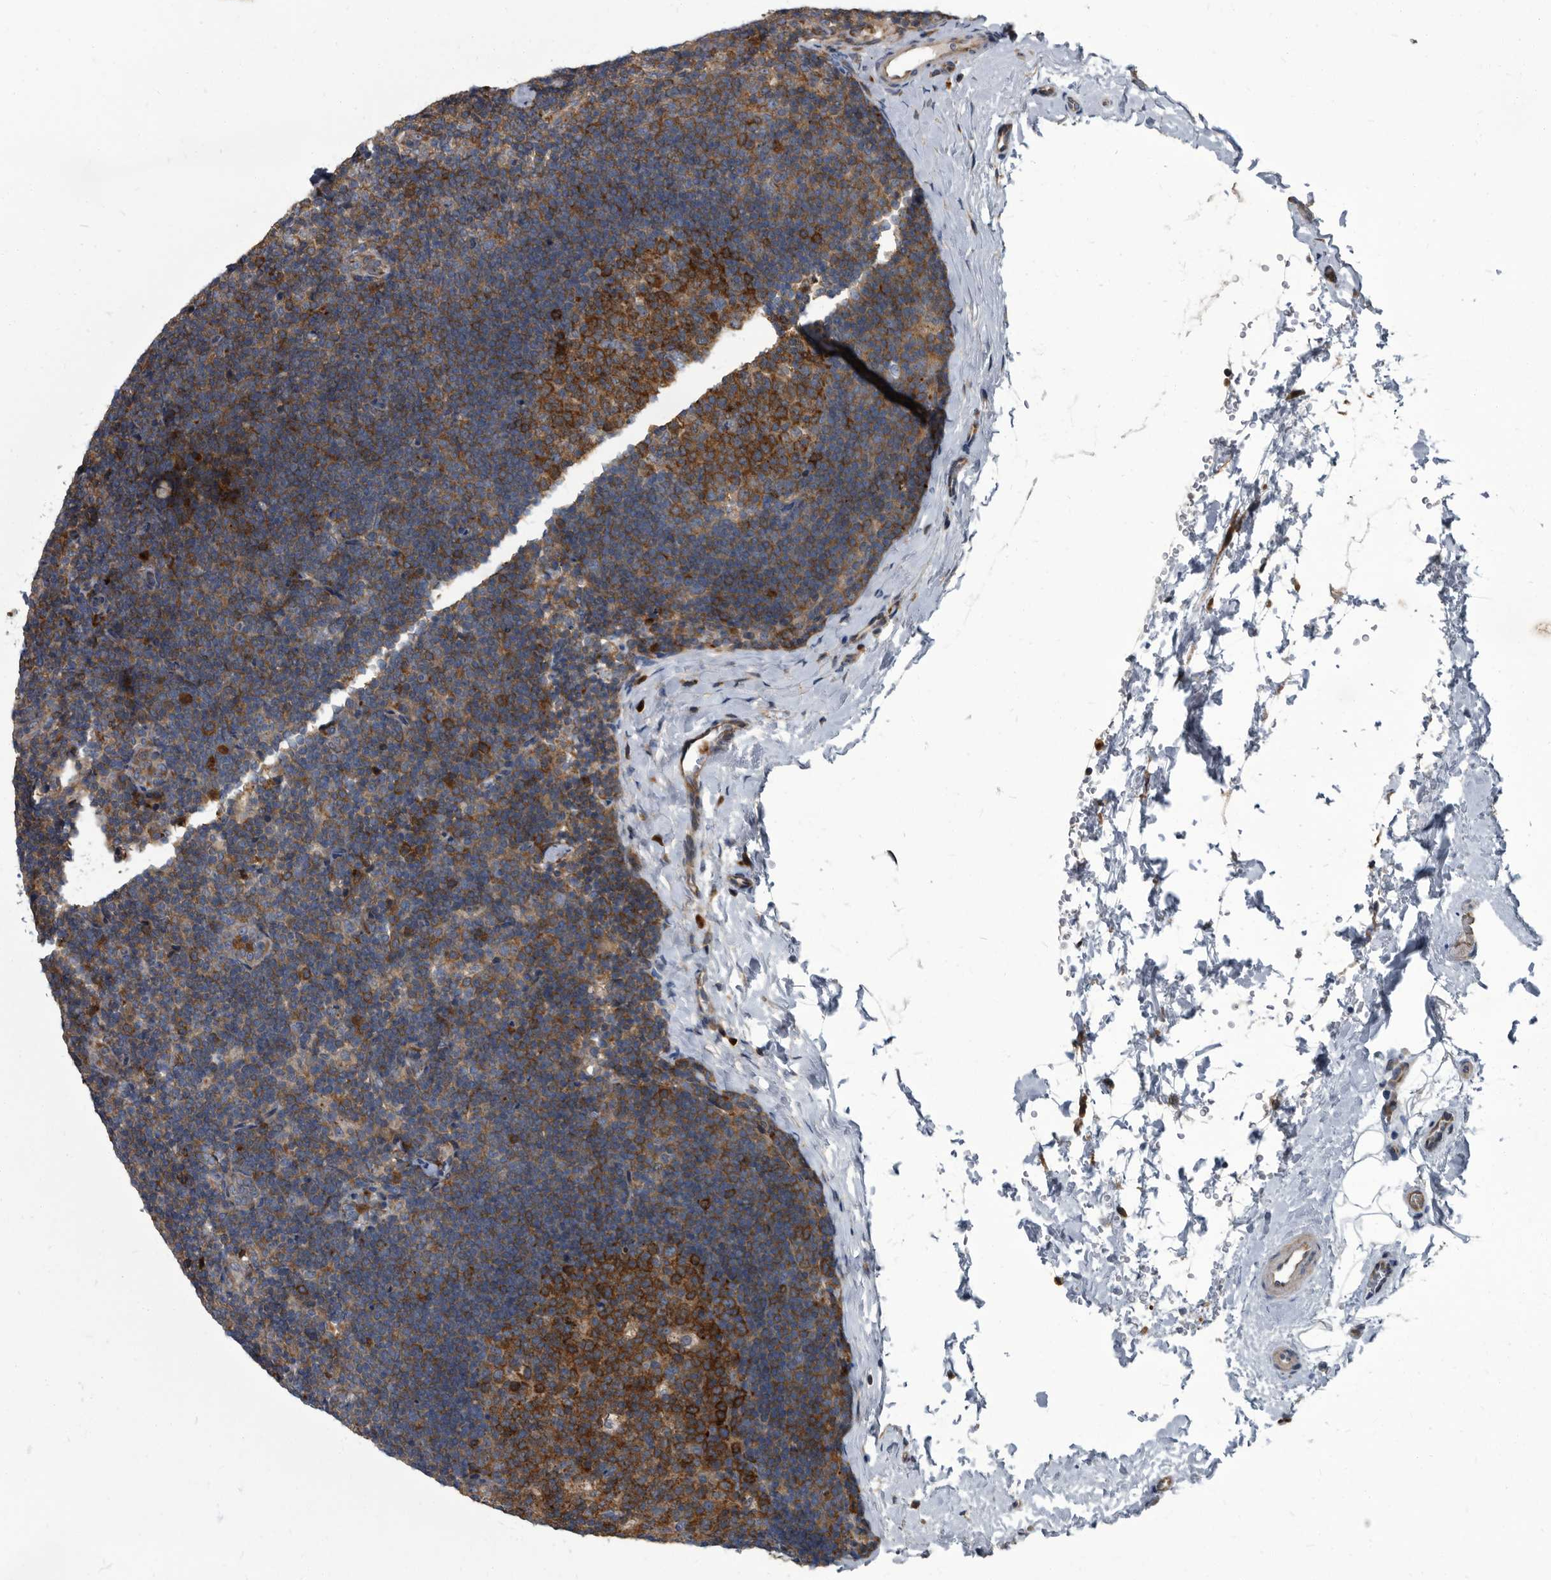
{"staining": {"intensity": "strong", "quantity": ">75%", "location": "cytoplasmic/membranous"}, "tissue": "lymph node", "cell_type": "Germinal center cells", "image_type": "normal", "snomed": [{"axis": "morphology", "description": "Normal tissue, NOS"}, {"axis": "topography", "description": "Lymph node"}], "caption": "The micrograph exhibits immunohistochemical staining of benign lymph node. There is strong cytoplasmic/membranous expression is present in approximately >75% of germinal center cells. Using DAB (brown) and hematoxylin (blue) stains, captured at high magnification using brightfield microscopy.", "gene": "CDV3", "patient": {"sex": "female", "age": 22}}